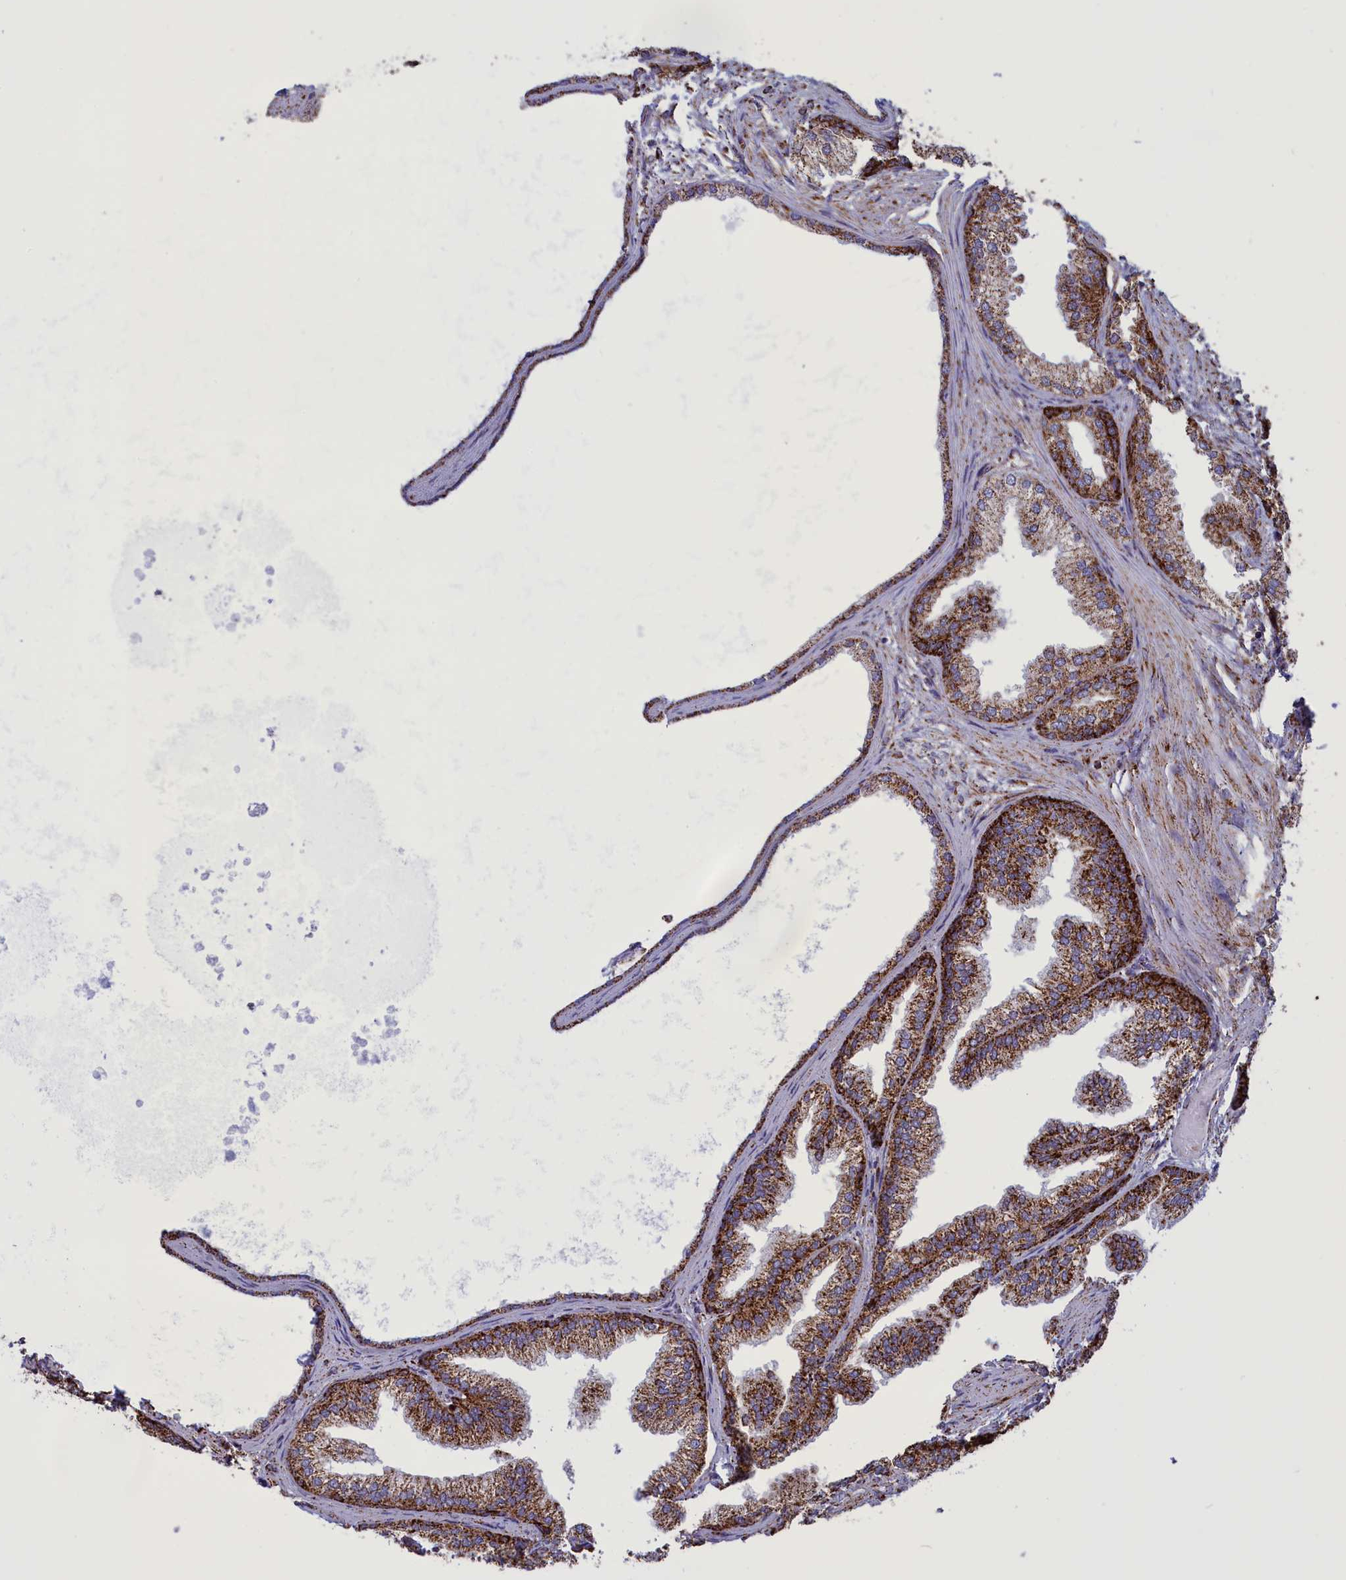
{"staining": {"intensity": "strong", "quantity": ">75%", "location": "cytoplasmic/membranous"}, "tissue": "prostate", "cell_type": "Glandular cells", "image_type": "normal", "snomed": [{"axis": "morphology", "description": "Normal tissue, NOS"}, {"axis": "topography", "description": "Prostate"}], "caption": "Glandular cells demonstrate high levels of strong cytoplasmic/membranous staining in approximately >75% of cells in unremarkable human prostate.", "gene": "ISOC2", "patient": {"sex": "male", "age": 76}}